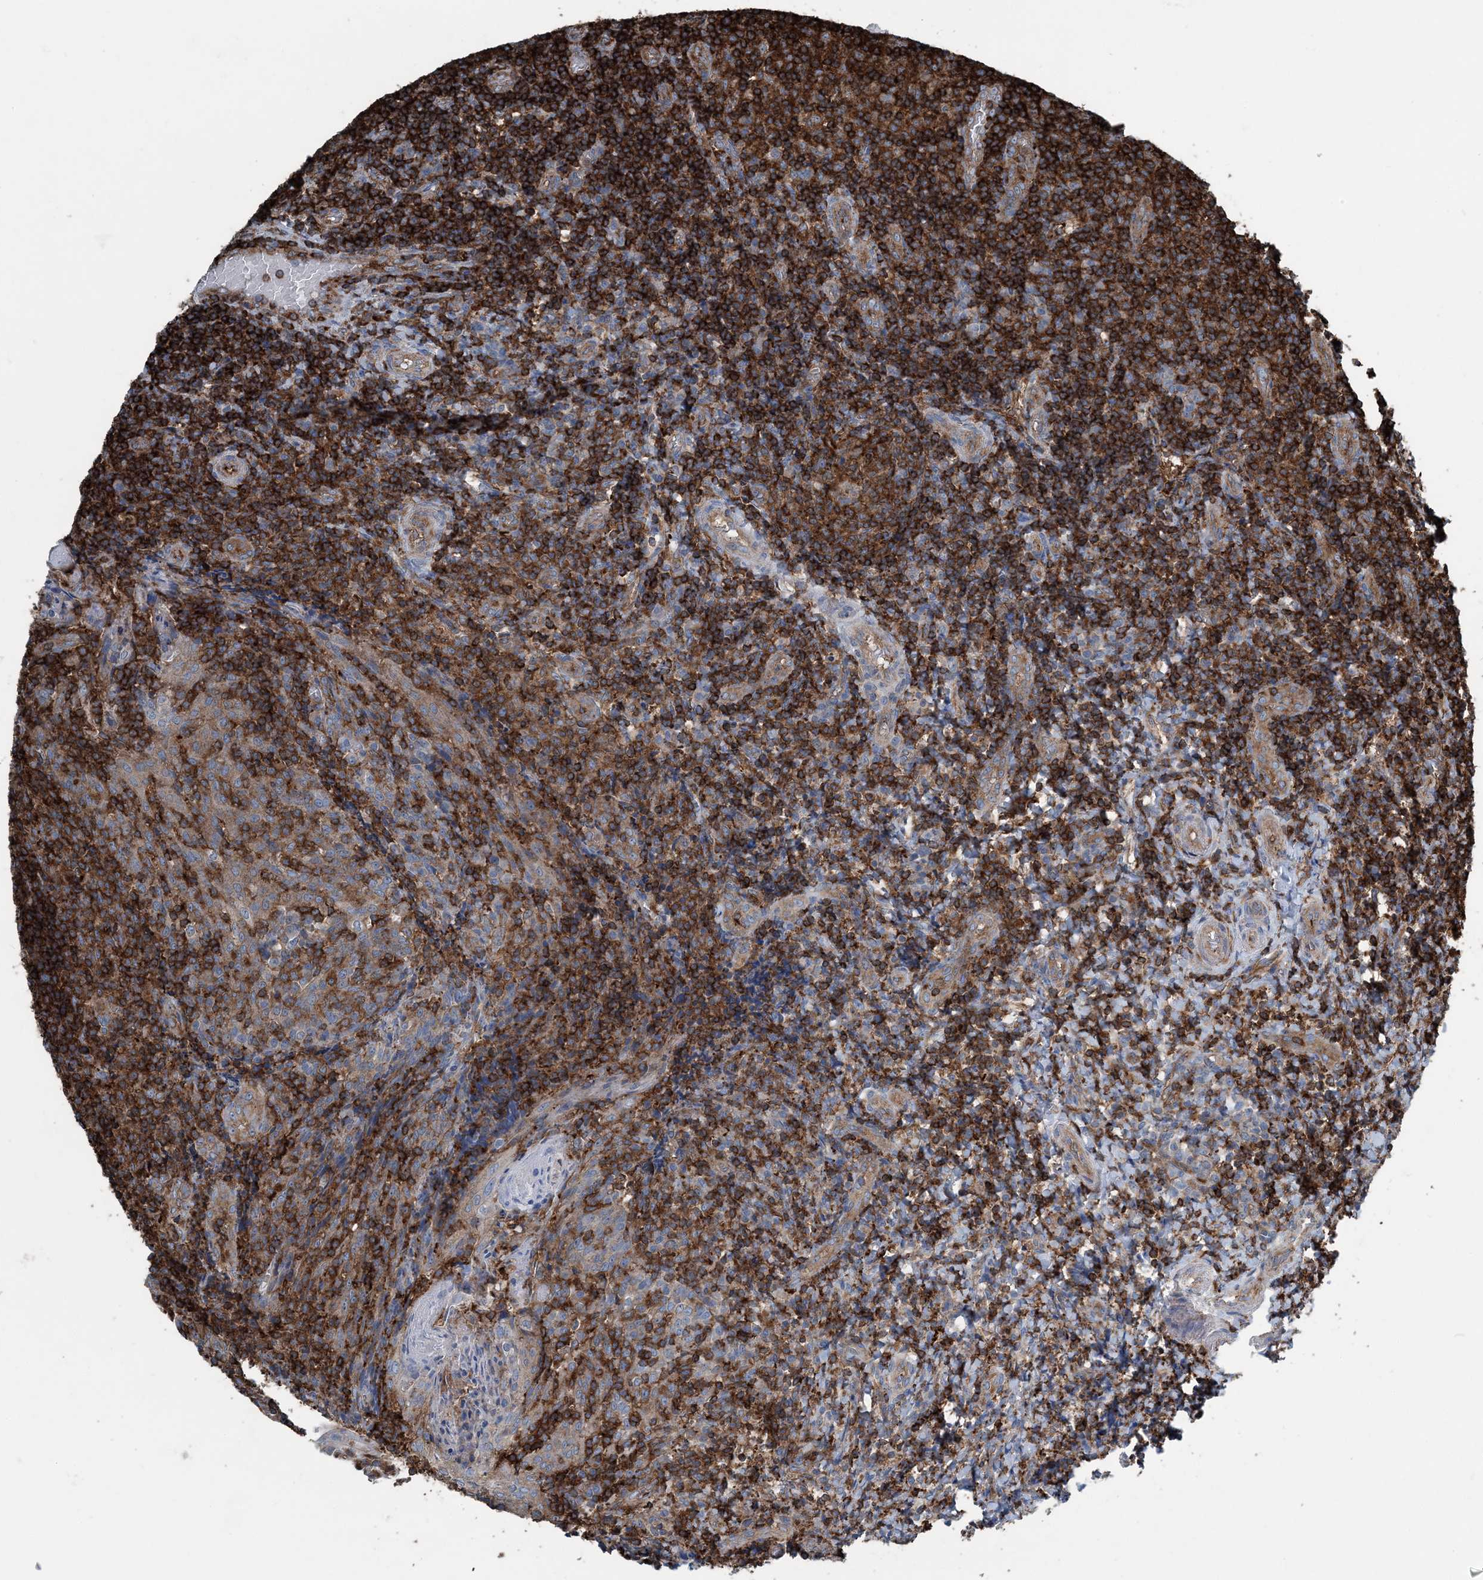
{"staining": {"intensity": "strong", "quantity": ">75%", "location": "cytoplasmic/membranous"}, "tissue": "tonsil", "cell_type": "Germinal center cells", "image_type": "normal", "snomed": [{"axis": "morphology", "description": "Normal tissue, NOS"}, {"axis": "topography", "description": "Tonsil"}], "caption": "Approximately >75% of germinal center cells in unremarkable tonsil reveal strong cytoplasmic/membranous protein positivity as visualized by brown immunohistochemical staining.", "gene": "CFL1", "patient": {"sex": "female", "age": 19}}